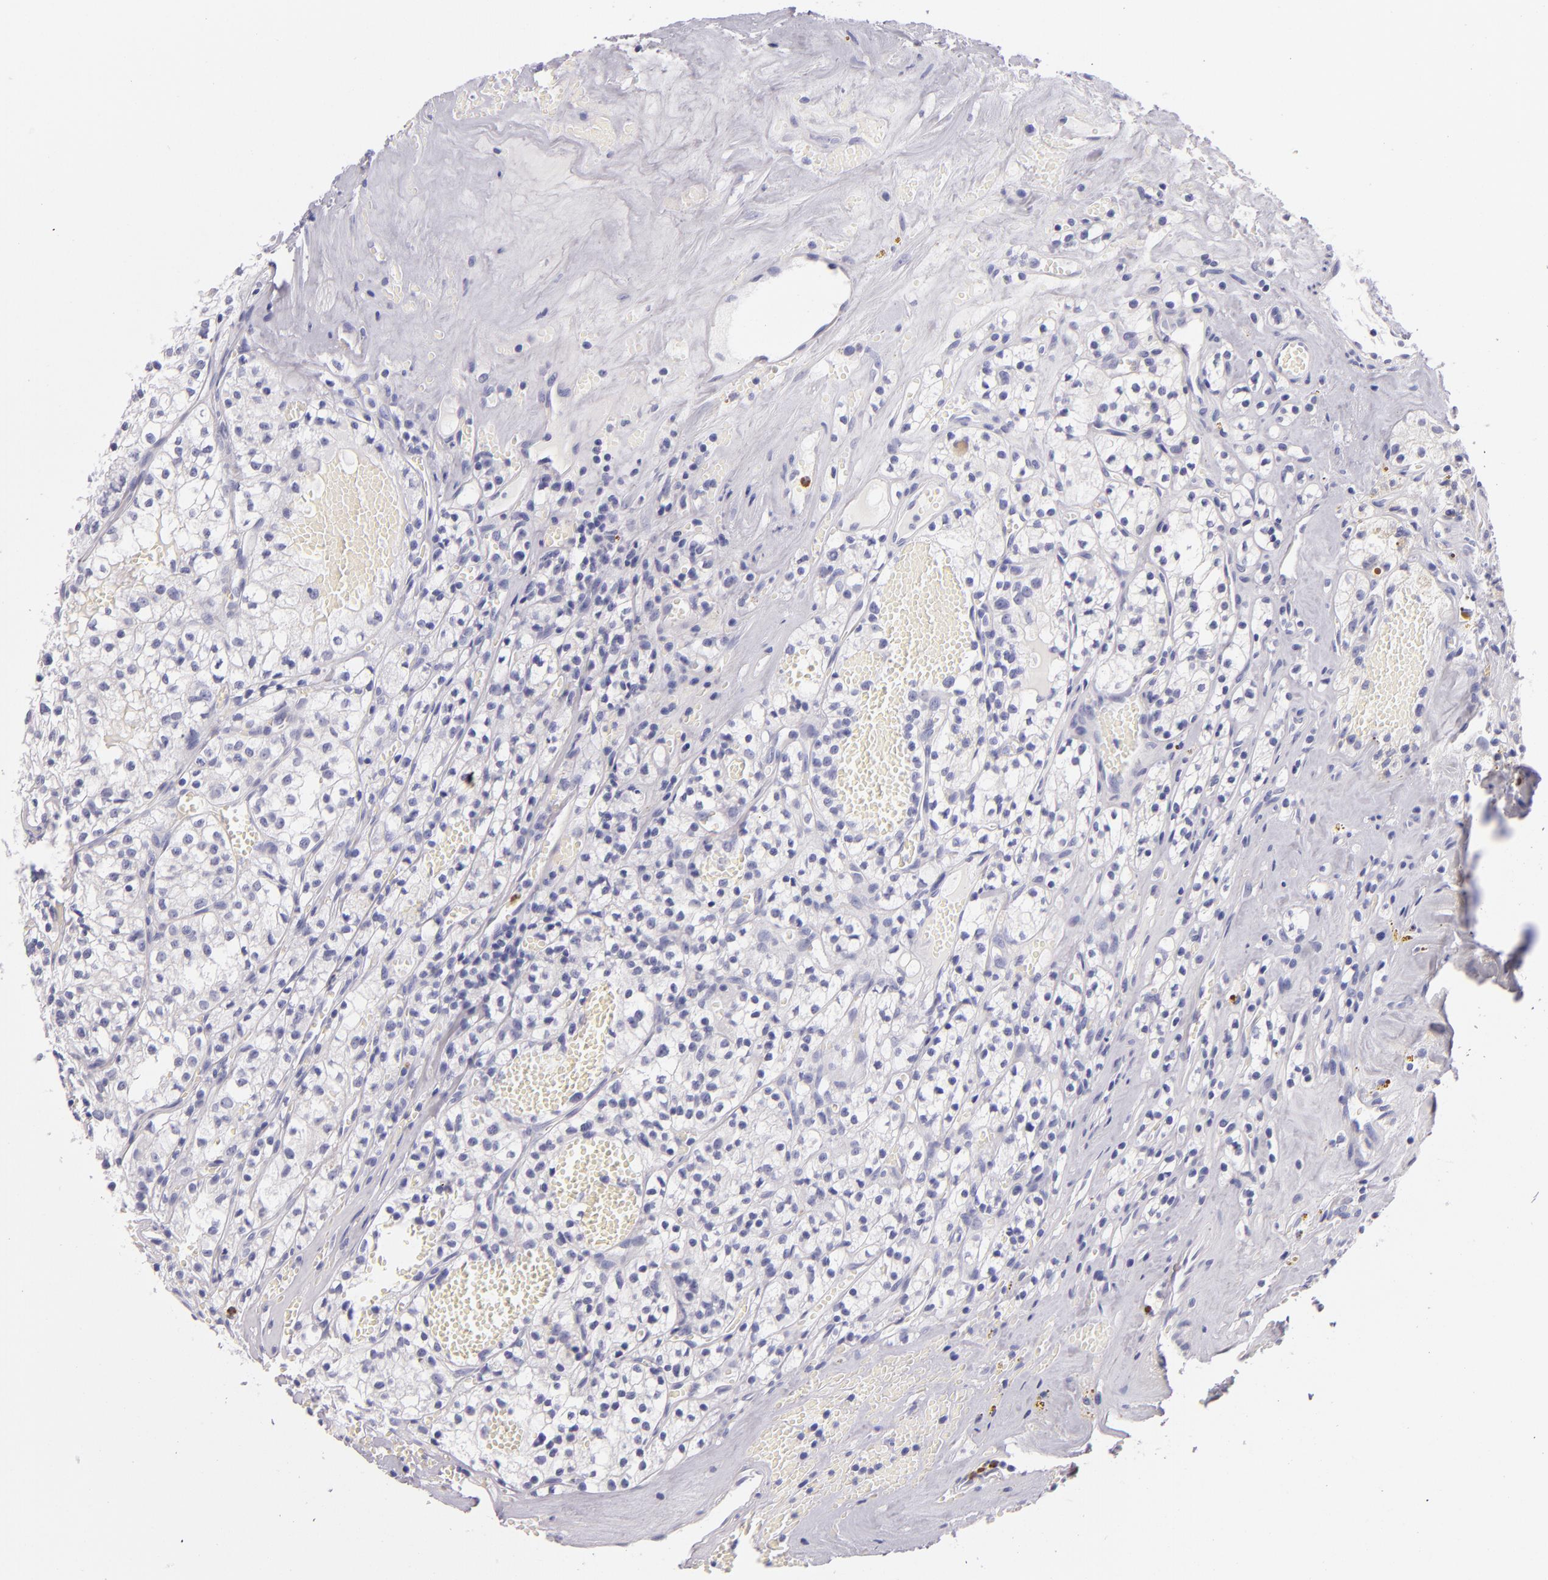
{"staining": {"intensity": "negative", "quantity": "none", "location": "none"}, "tissue": "renal cancer", "cell_type": "Tumor cells", "image_type": "cancer", "snomed": [{"axis": "morphology", "description": "Adenocarcinoma, NOS"}, {"axis": "topography", "description": "Kidney"}], "caption": "The micrograph displays no significant staining in tumor cells of renal adenocarcinoma.", "gene": "CDH3", "patient": {"sex": "male", "age": 61}}